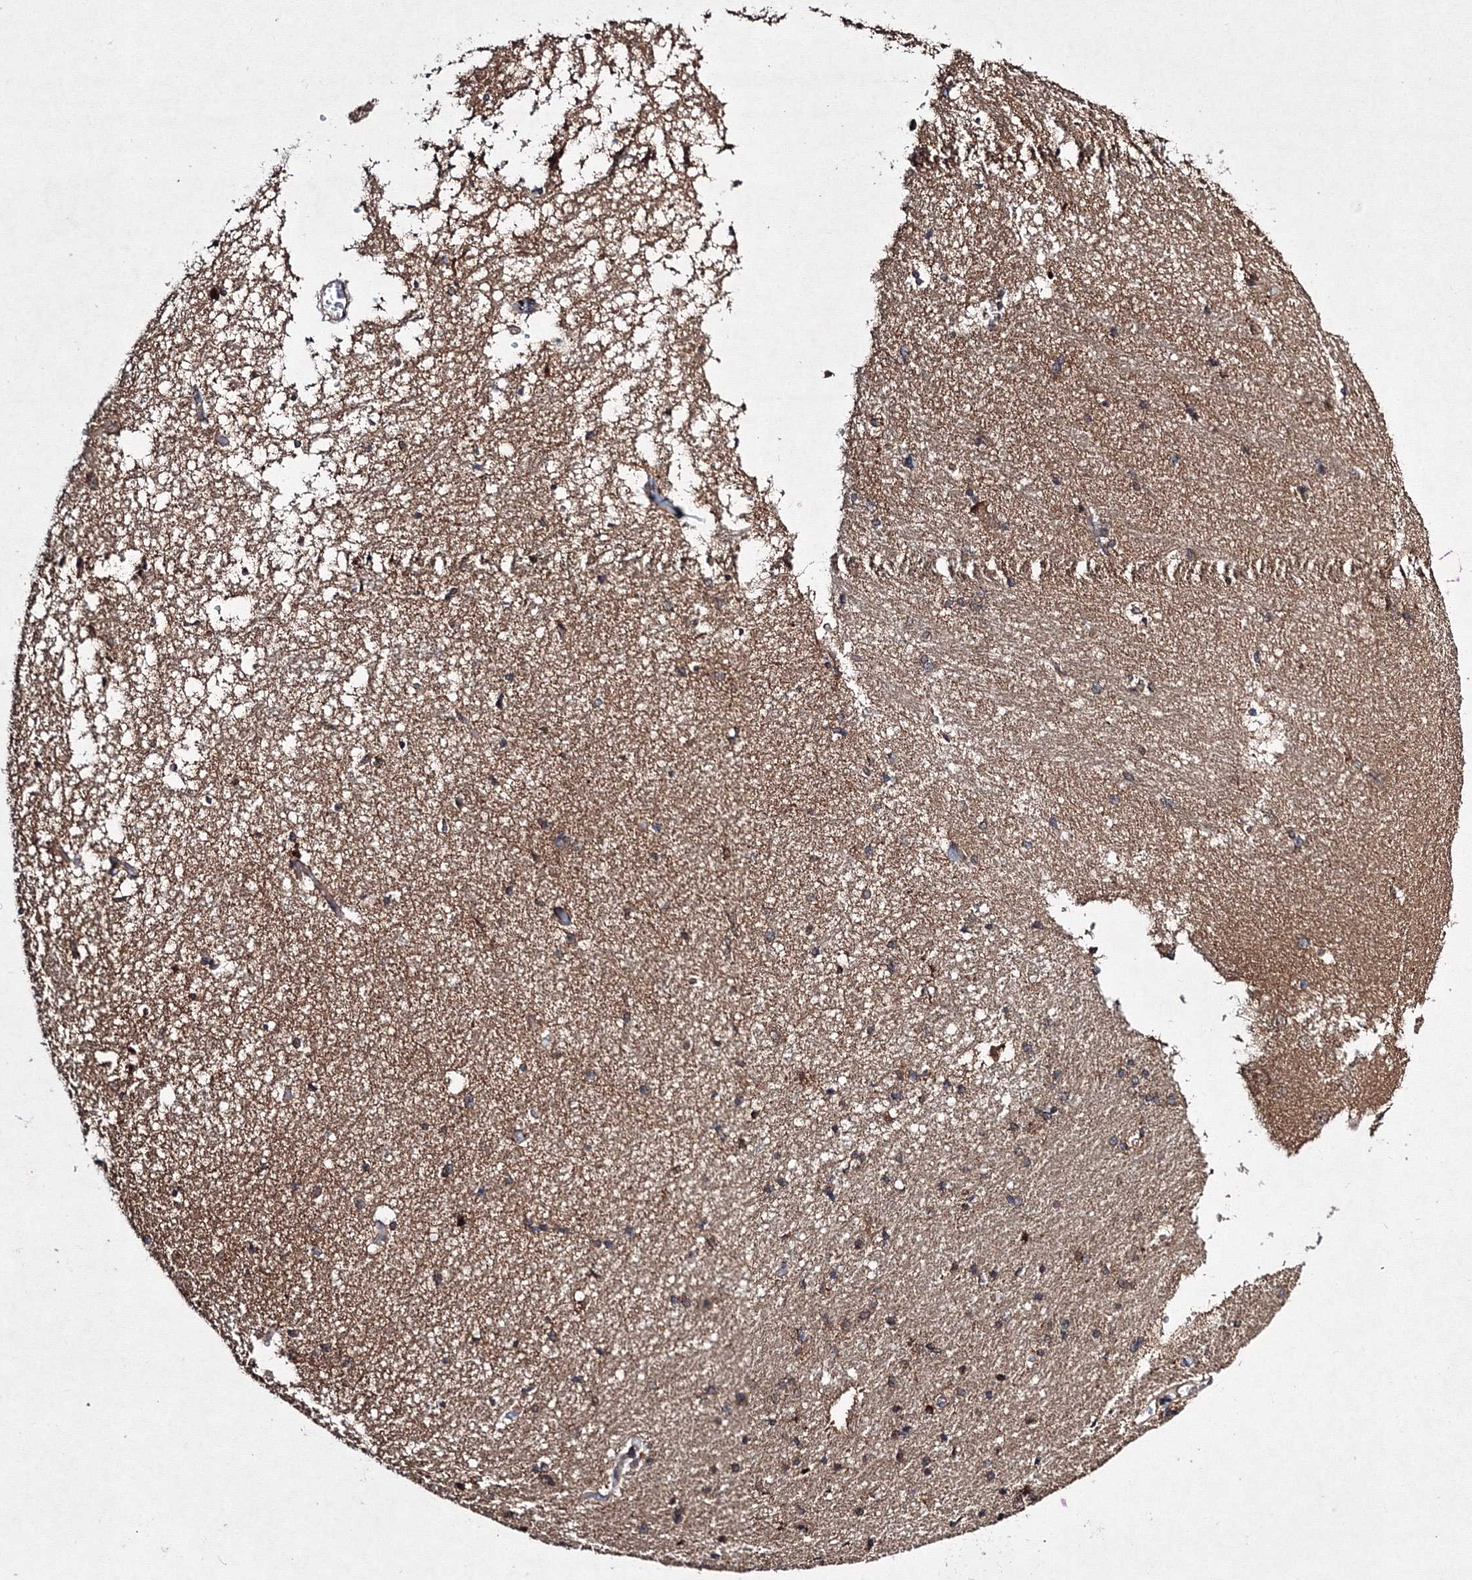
{"staining": {"intensity": "moderate", "quantity": "<25%", "location": "cytoplasmic/membranous"}, "tissue": "hippocampus", "cell_type": "Glial cells", "image_type": "normal", "snomed": [{"axis": "morphology", "description": "Normal tissue, NOS"}, {"axis": "topography", "description": "Hippocampus"}], "caption": "Immunohistochemical staining of normal human hippocampus demonstrates <25% levels of moderate cytoplasmic/membranous protein expression in approximately <25% of glial cells. (Stains: DAB (3,3'-diaminobenzidine) in brown, nuclei in blue, Microscopy: brightfield microscopy at high magnification).", "gene": "RANBP3L", "patient": {"sex": "male", "age": 45}}